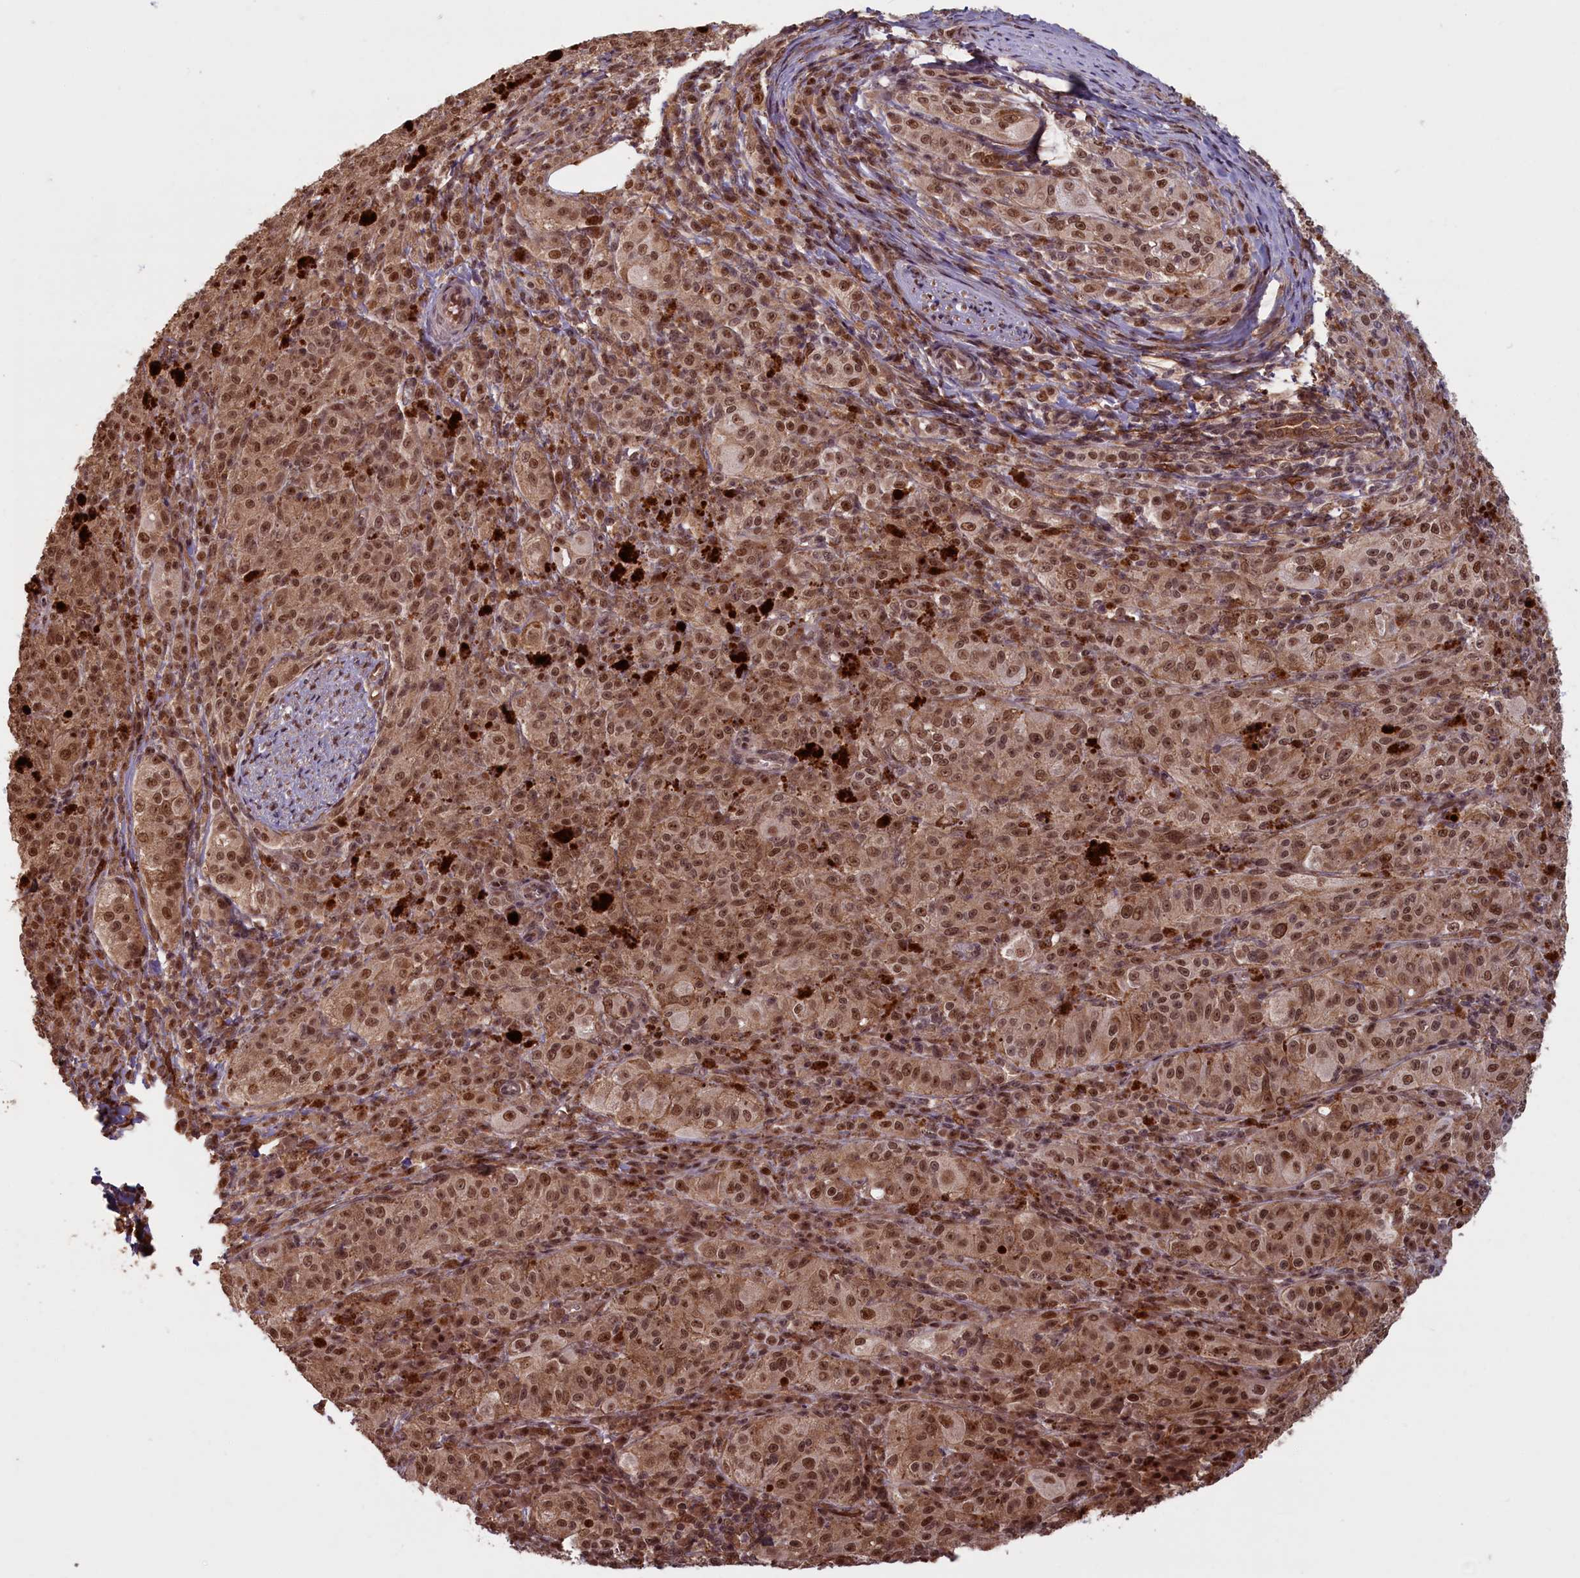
{"staining": {"intensity": "moderate", "quantity": ">75%", "location": "cytoplasmic/membranous,nuclear"}, "tissue": "melanoma", "cell_type": "Tumor cells", "image_type": "cancer", "snomed": [{"axis": "morphology", "description": "Malignant melanoma, NOS"}, {"axis": "topography", "description": "Skin"}], "caption": "Melanoma stained for a protein exhibits moderate cytoplasmic/membranous and nuclear positivity in tumor cells. (Brightfield microscopy of DAB IHC at high magnification).", "gene": "HIF3A", "patient": {"sex": "female", "age": 52}}